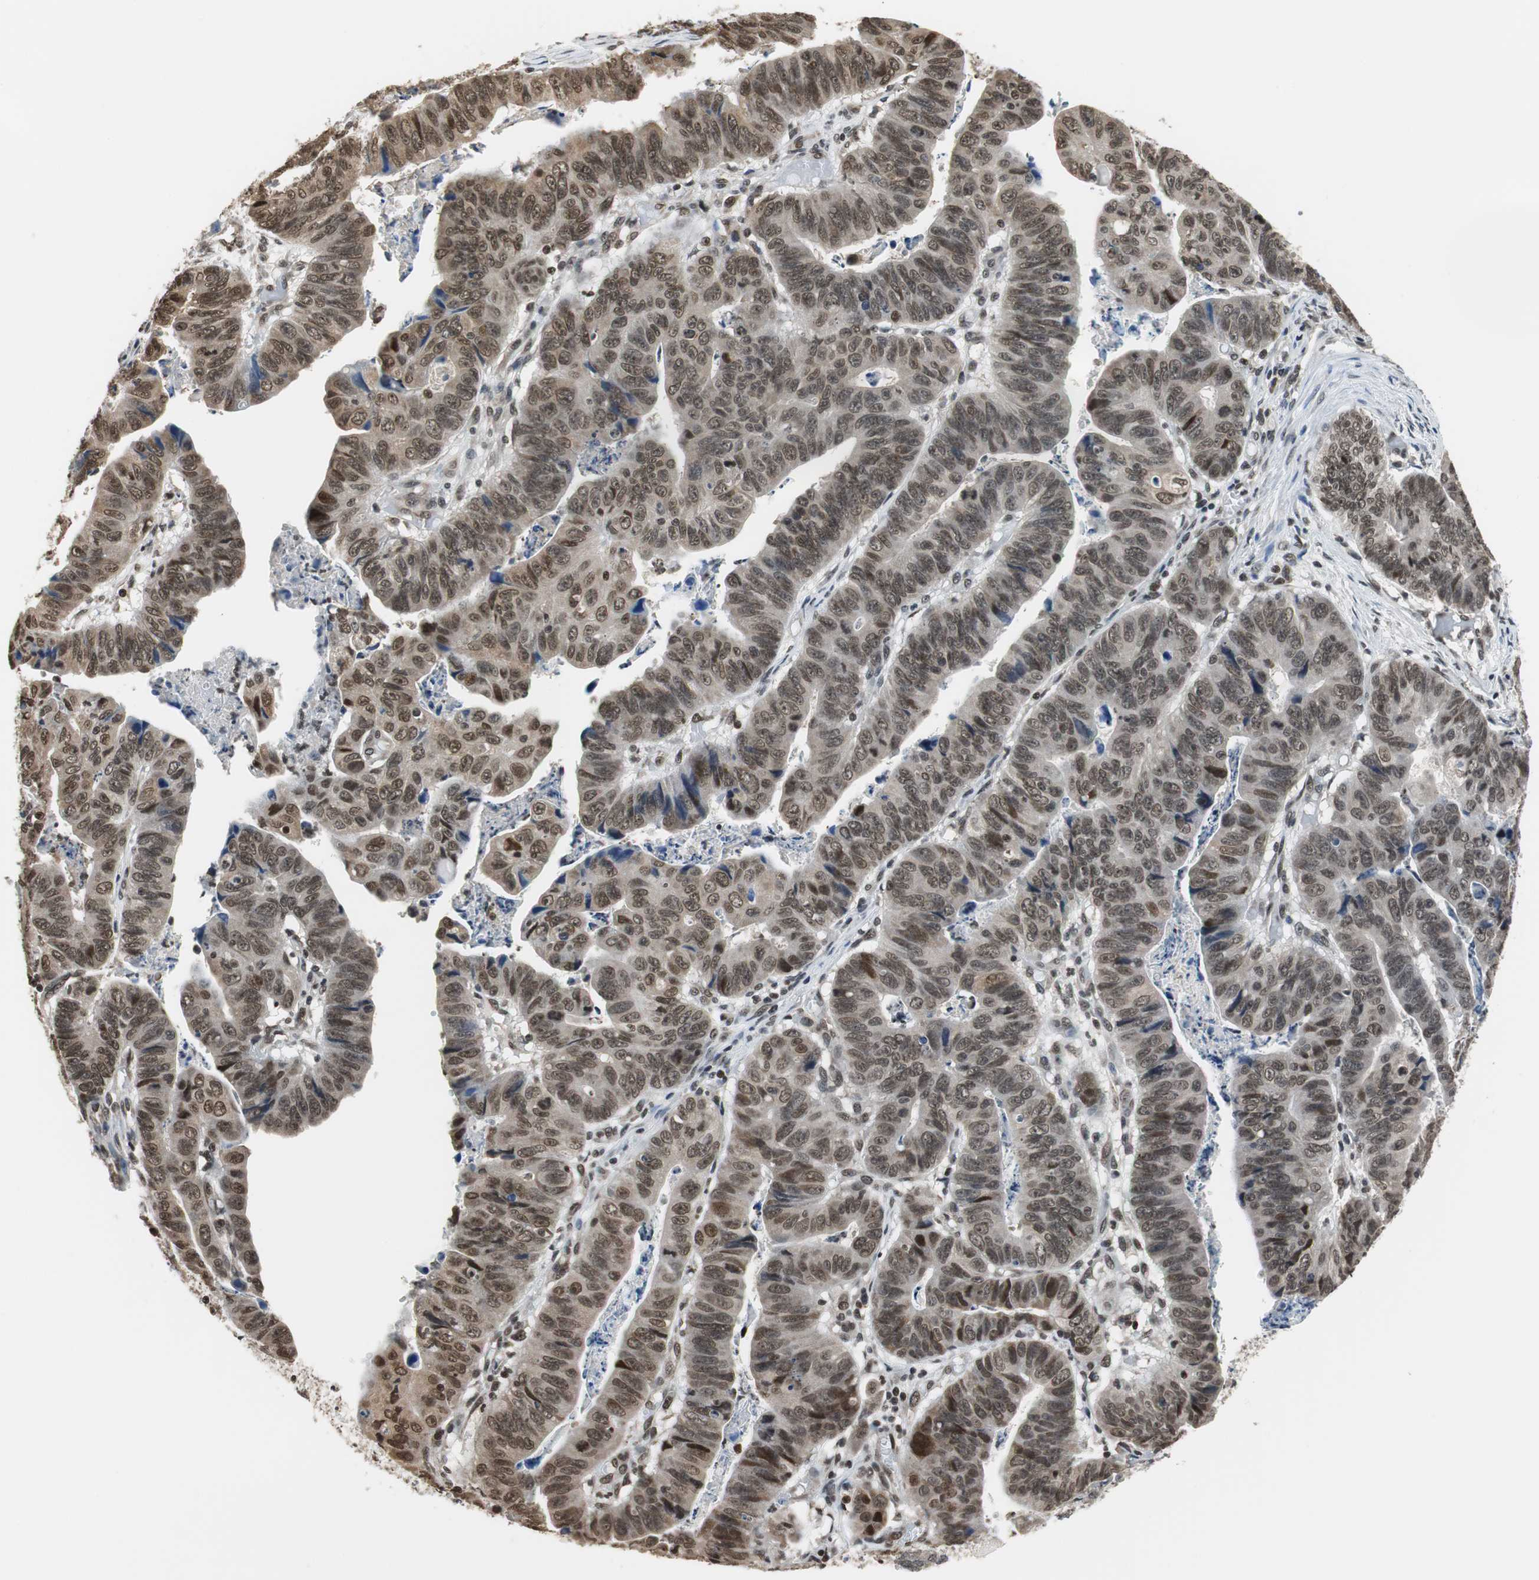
{"staining": {"intensity": "moderate", "quantity": "25%-75%", "location": "cytoplasmic/membranous,nuclear"}, "tissue": "stomach cancer", "cell_type": "Tumor cells", "image_type": "cancer", "snomed": [{"axis": "morphology", "description": "Adenocarcinoma, NOS"}, {"axis": "topography", "description": "Stomach, lower"}], "caption": "Immunohistochemistry histopathology image of neoplastic tissue: stomach cancer (adenocarcinoma) stained using IHC reveals medium levels of moderate protein expression localized specifically in the cytoplasmic/membranous and nuclear of tumor cells, appearing as a cytoplasmic/membranous and nuclear brown color.", "gene": "REST", "patient": {"sex": "male", "age": 77}}